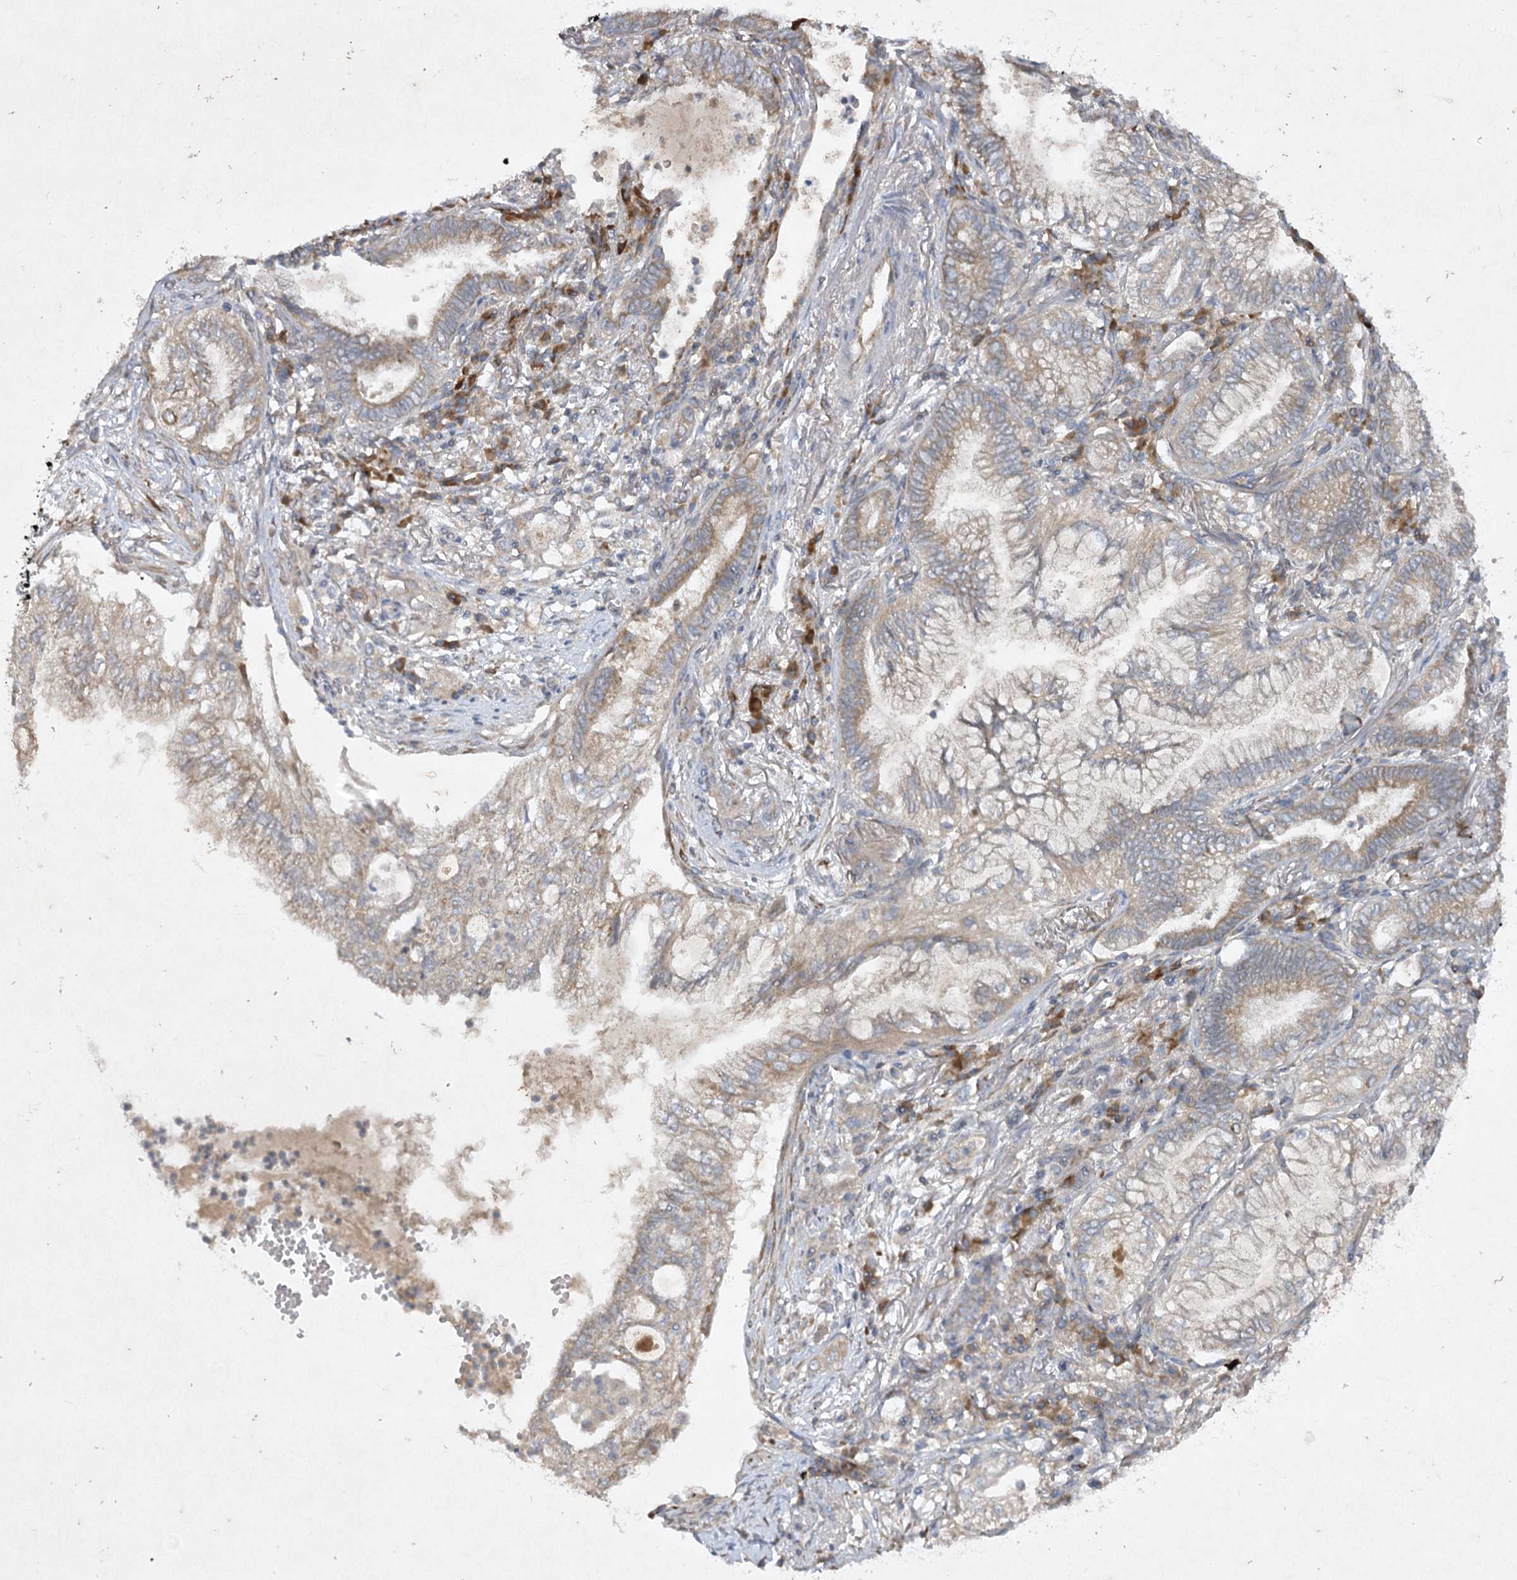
{"staining": {"intensity": "weak", "quantity": "25%-75%", "location": "cytoplasmic/membranous"}, "tissue": "lung cancer", "cell_type": "Tumor cells", "image_type": "cancer", "snomed": [{"axis": "morphology", "description": "Adenocarcinoma, NOS"}, {"axis": "topography", "description": "Lung"}], "caption": "Immunohistochemical staining of lung cancer shows weak cytoplasmic/membranous protein expression in about 25%-75% of tumor cells. (DAB (3,3'-diaminobenzidine) IHC with brightfield microscopy, high magnification).", "gene": "TRAF3IP1", "patient": {"sex": "female", "age": 70}}